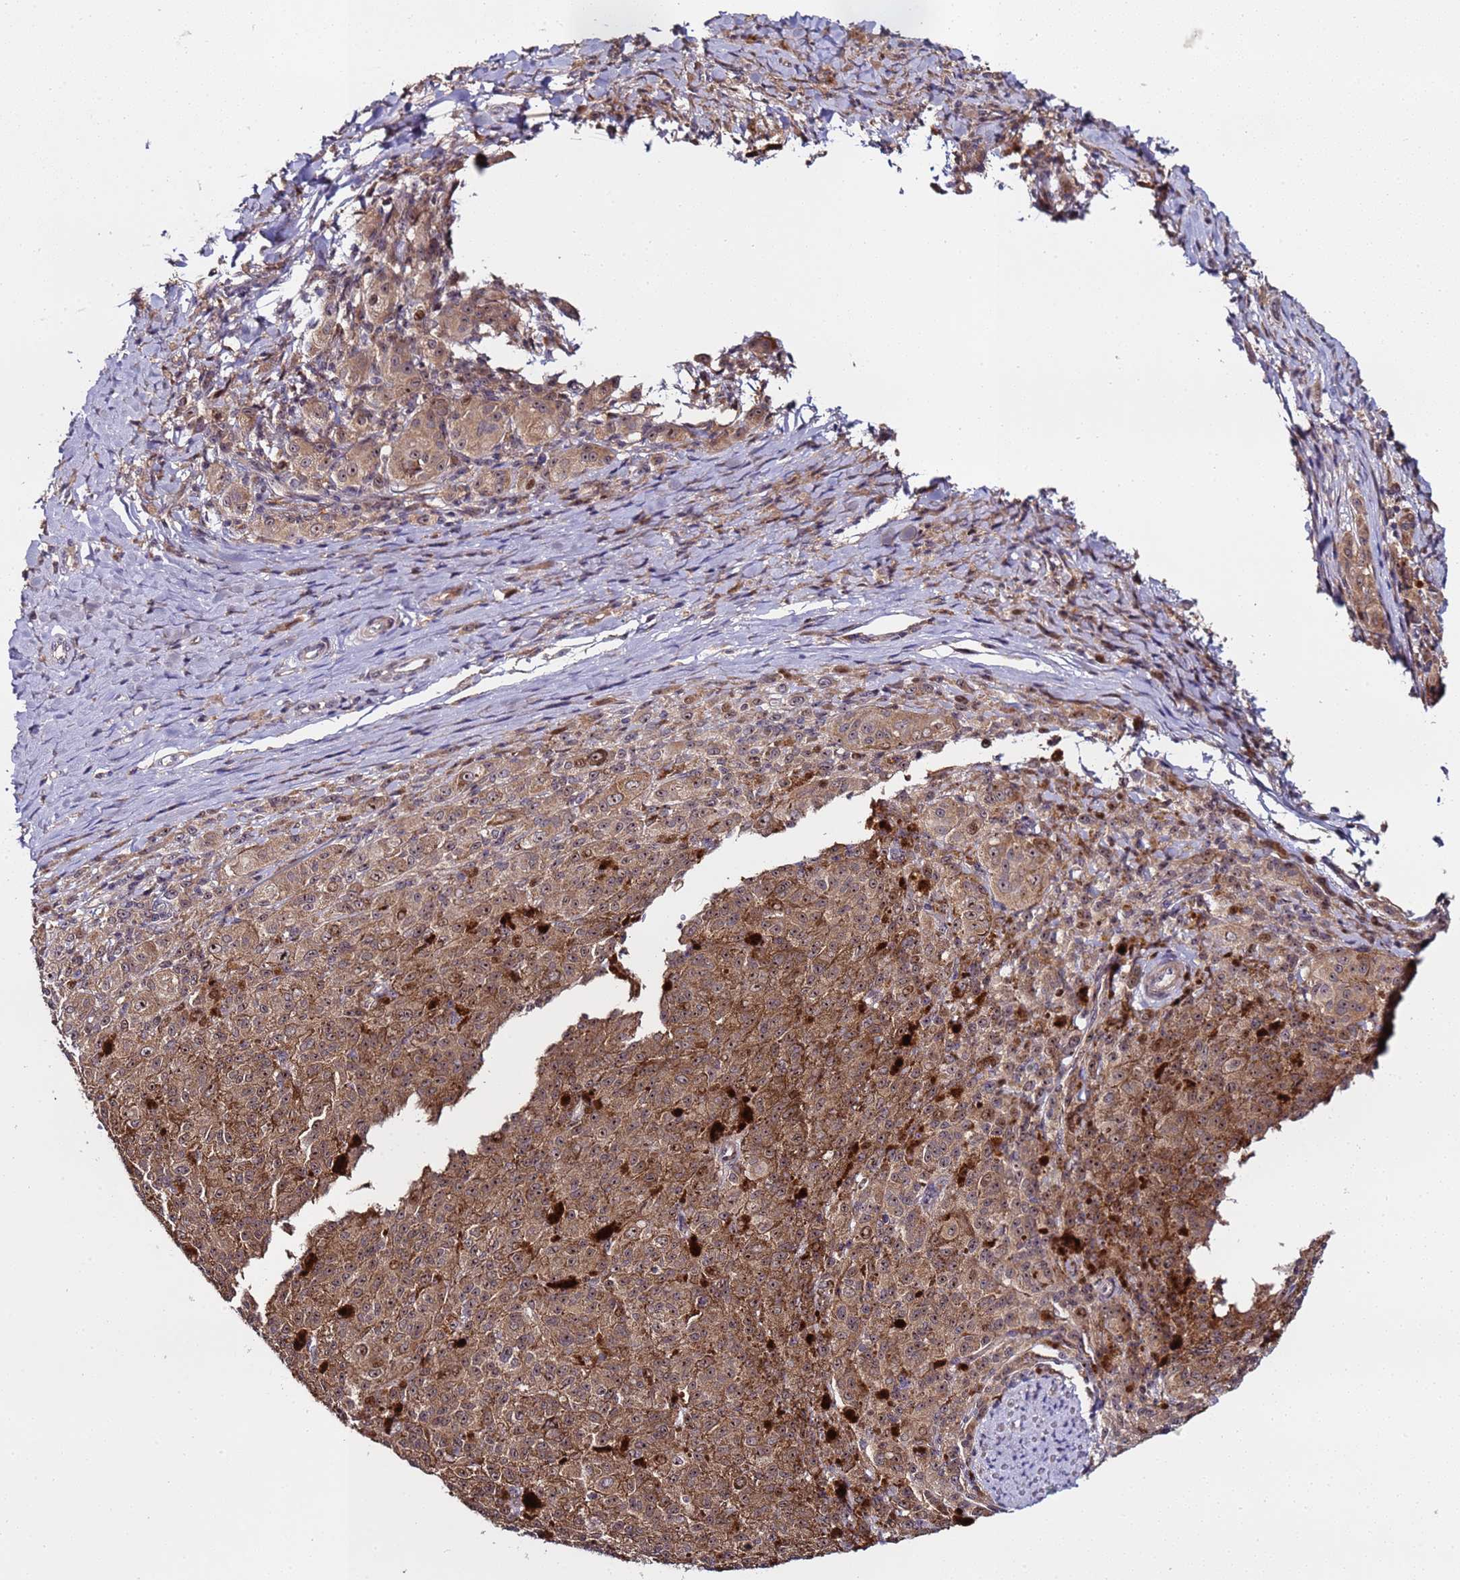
{"staining": {"intensity": "moderate", "quantity": ">75%", "location": "cytoplasmic/membranous,nuclear"}, "tissue": "melanoma", "cell_type": "Tumor cells", "image_type": "cancer", "snomed": [{"axis": "morphology", "description": "Malignant melanoma, NOS"}, {"axis": "topography", "description": "Skin"}], "caption": "Melanoma stained for a protein (brown) exhibits moderate cytoplasmic/membranous and nuclear positive expression in approximately >75% of tumor cells.", "gene": "KRI1", "patient": {"sex": "female", "age": 52}}